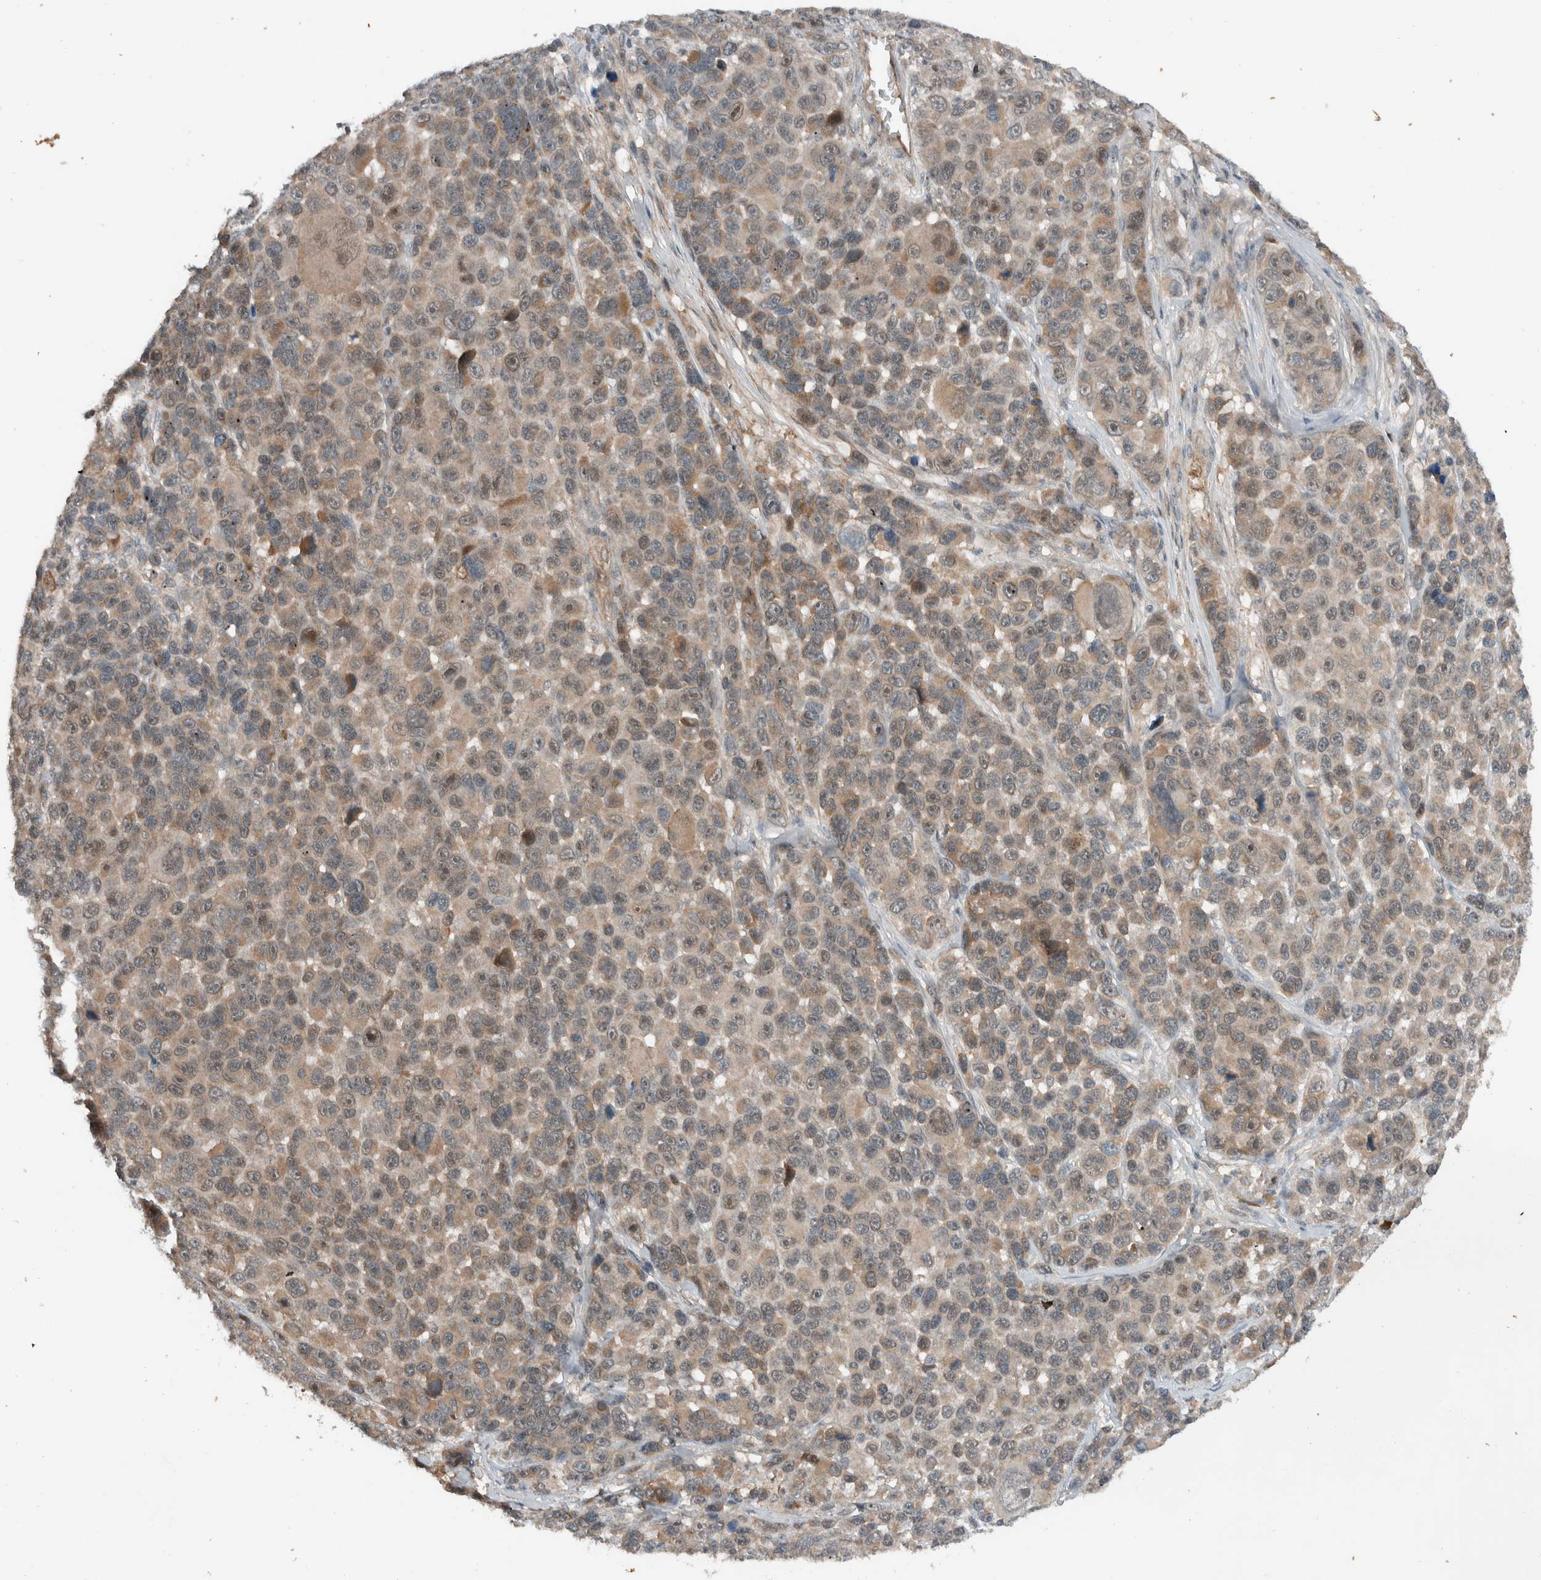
{"staining": {"intensity": "weak", "quantity": ">75%", "location": "cytoplasmic/membranous"}, "tissue": "melanoma", "cell_type": "Tumor cells", "image_type": "cancer", "snomed": [{"axis": "morphology", "description": "Malignant melanoma, NOS"}, {"axis": "topography", "description": "Skin"}], "caption": "The immunohistochemical stain shows weak cytoplasmic/membranous positivity in tumor cells of melanoma tissue.", "gene": "ARMC7", "patient": {"sex": "male", "age": 53}}